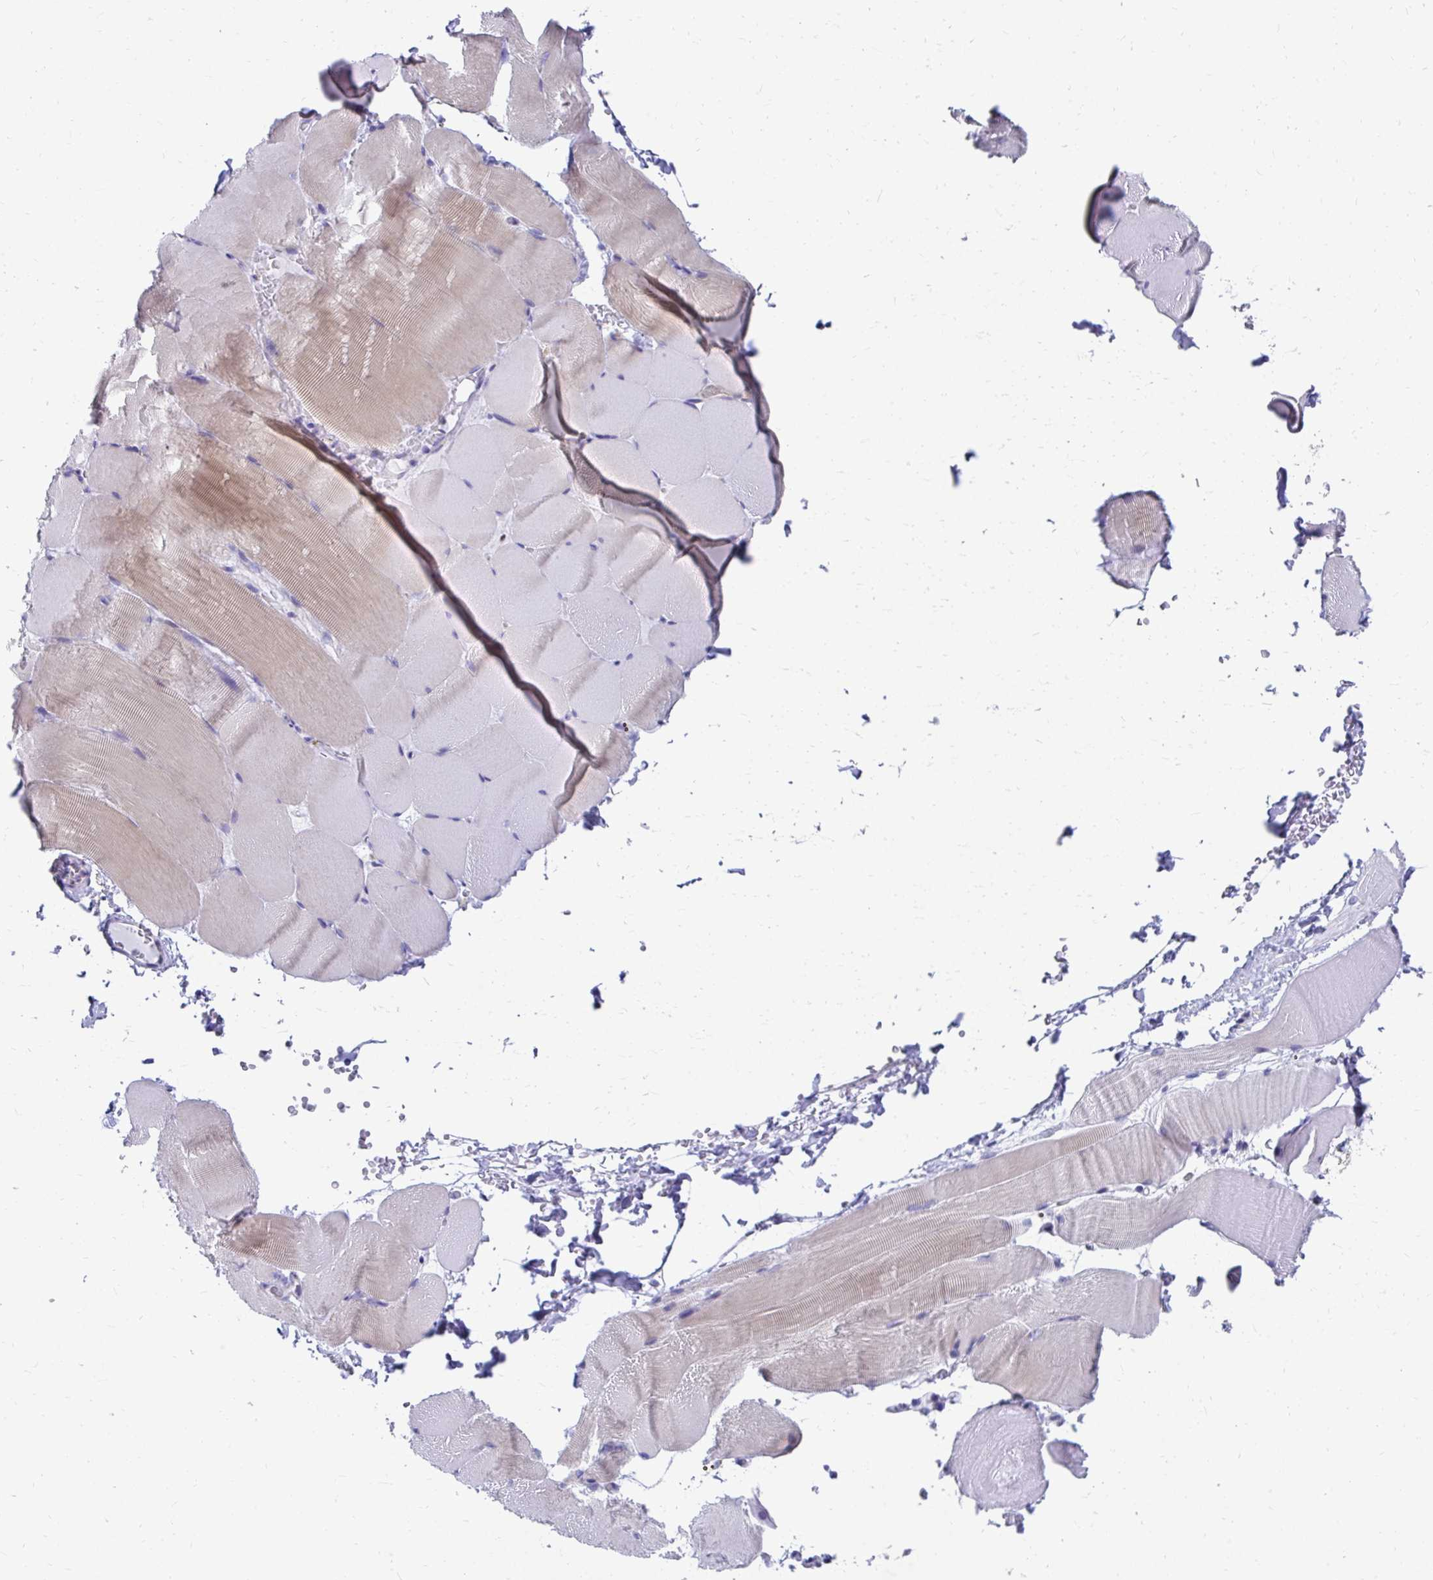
{"staining": {"intensity": "weak", "quantity": "<25%", "location": "cytoplasmic/membranous"}, "tissue": "skeletal muscle", "cell_type": "Myocytes", "image_type": "normal", "snomed": [{"axis": "morphology", "description": "Normal tissue, NOS"}, {"axis": "topography", "description": "Skeletal muscle"}], "caption": "Immunohistochemical staining of unremarkable human skeletal muscle demonstrates no significant positivity in myocytes. (Brightfield microscopy of DAB (3,3'-diaminobenzidine) immunohistochemistry at high magnification).", "gene": "C19orf81", "patient": {"sex": "female", "age": 37}}